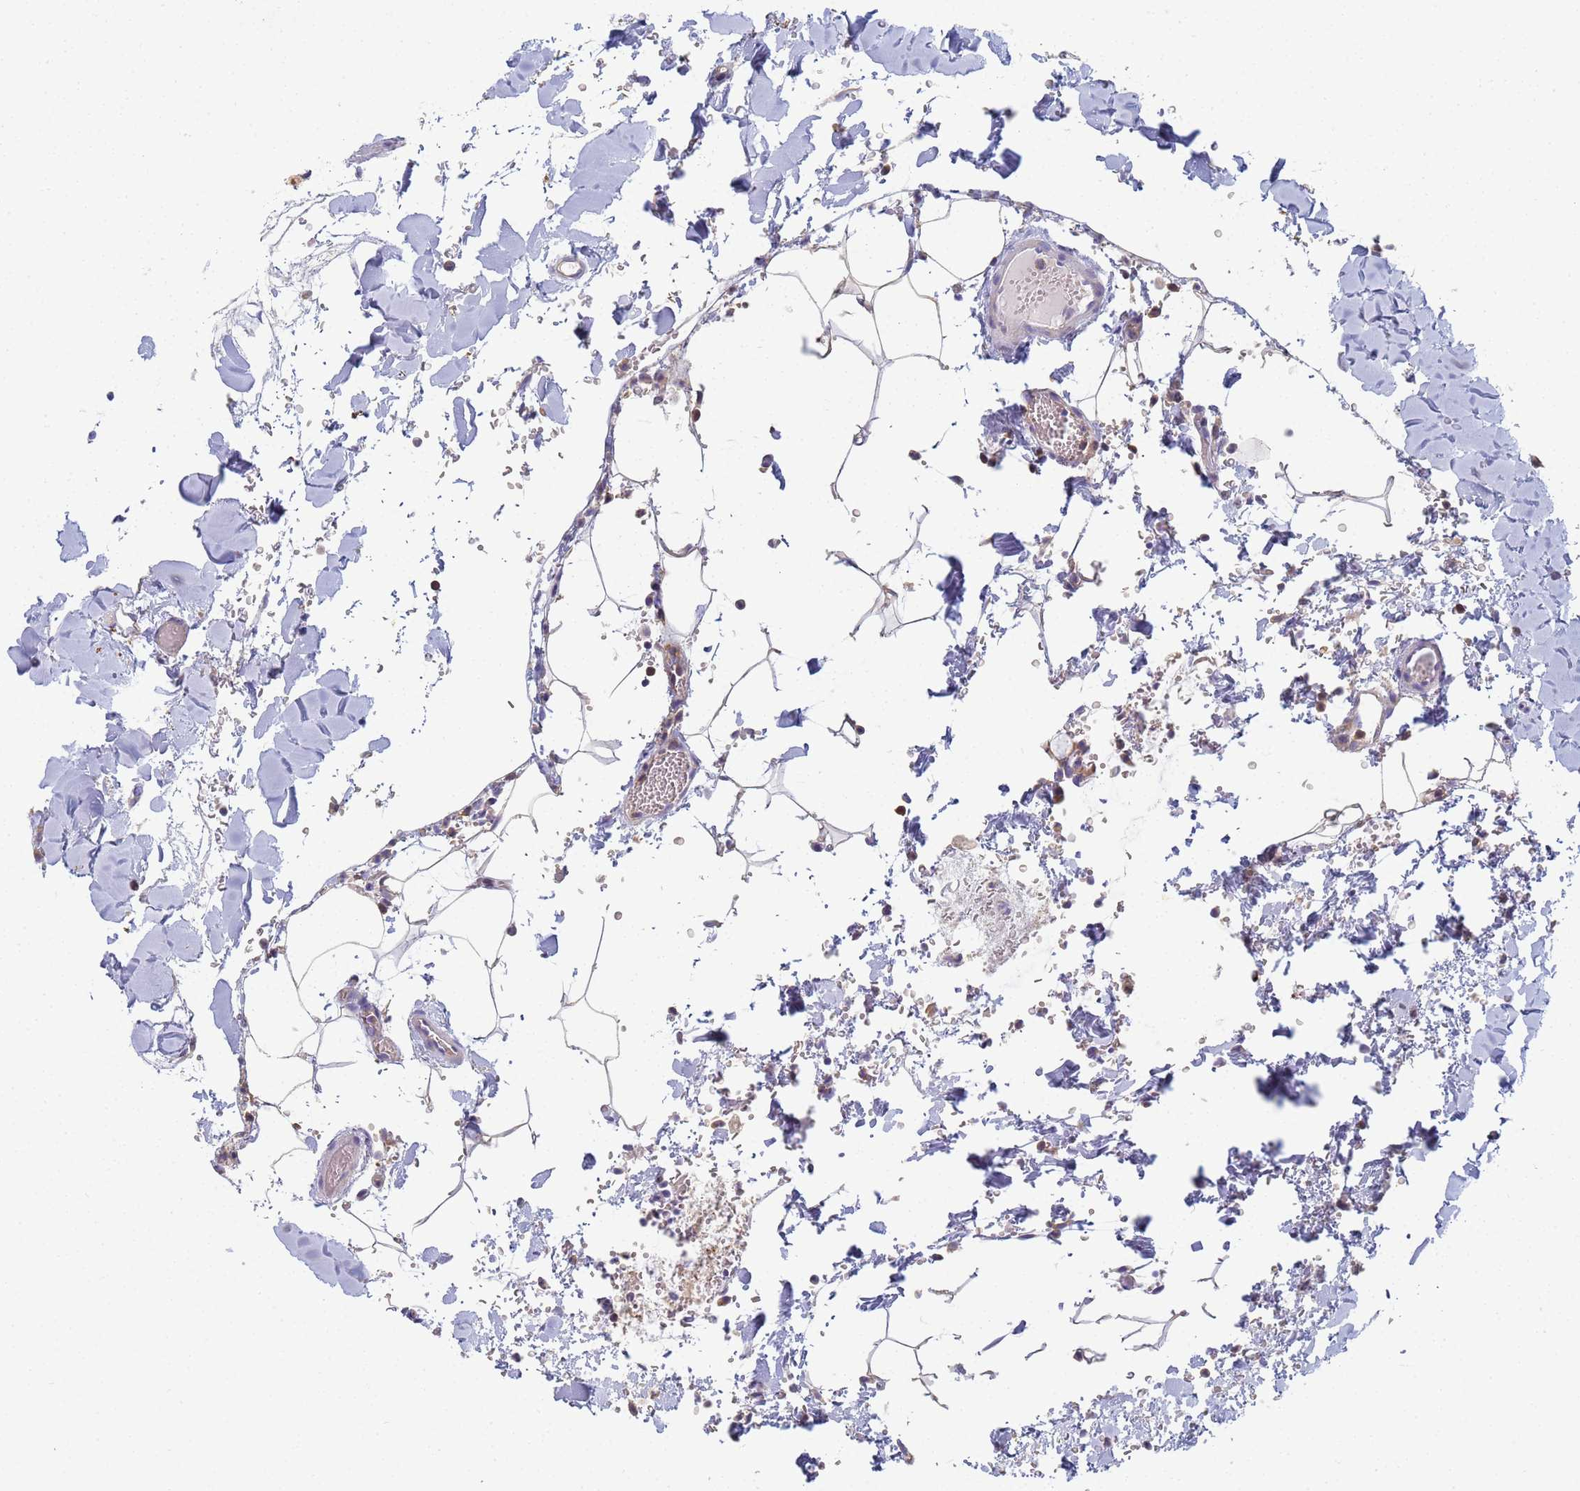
{"staining": {"intensity": "weak", "quantity": "25%-75%", "location": "cytoplasmic/membranous"}, "tissue": "colon", "cell_type": "Endothelial cells", "image_type": "normal", "snomed": [{"axis": "morphology", "description": "Normal tissue, NOS"}, {"axis": "topography", "description": "Colon"}], "caption": "Benign colon shows weak cytoplasmic/membranous expression in about 25%-75% of endothelial cells, visualized by immunohistochemistry.", "gene": "CR1", "patient": {"sex": "male", "age": 75}}